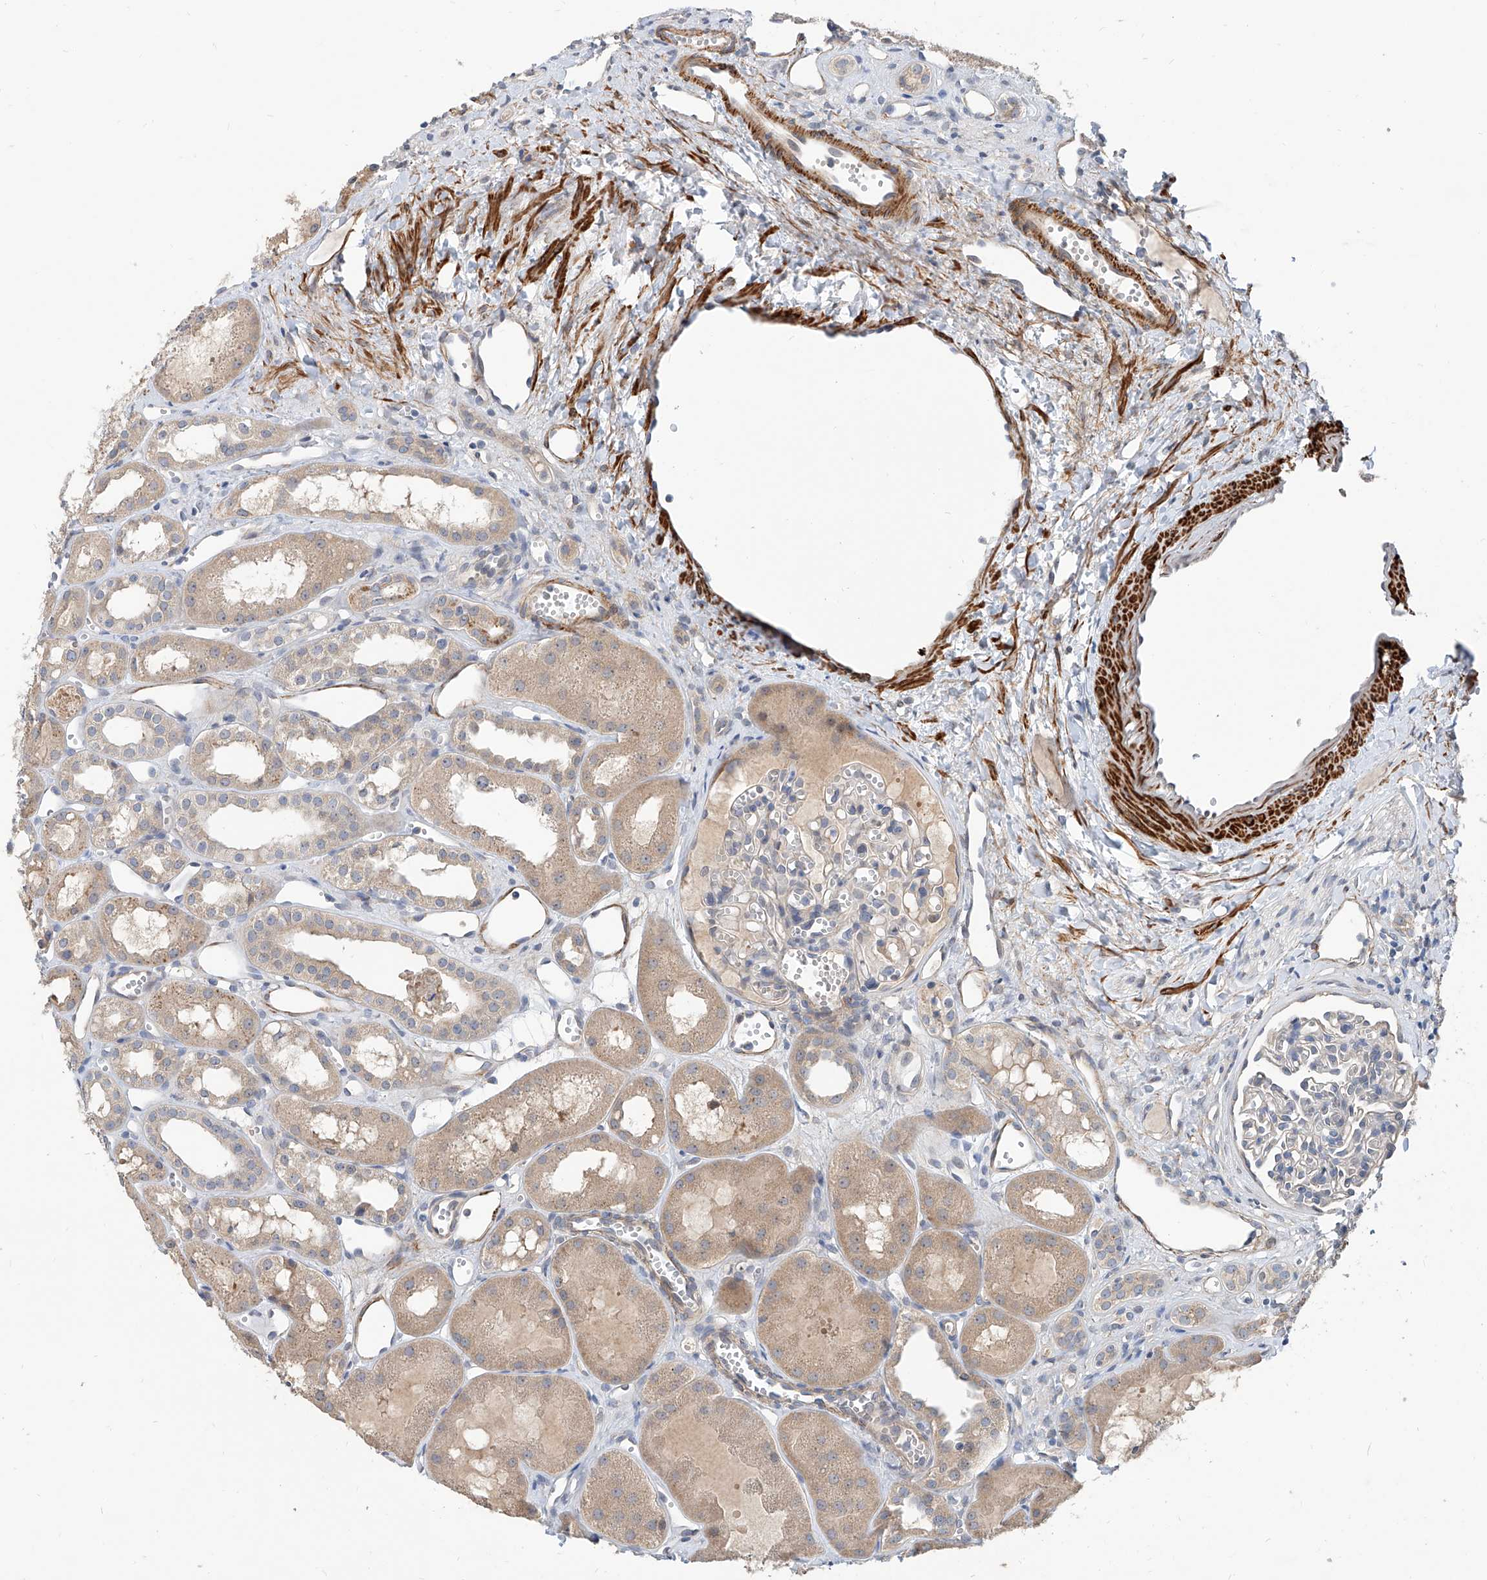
{"staining": {"intensity": "weak", "quantity": "<25%", "location": "cytoplasmic/membranous"}, "tissue": "kidney", "cell_type": "Cells in glomeruli", "image_type": "normal", "snomed": [{"axis": "morphology", "description": "Normal tissue, NOS"}, {"axis": "topography", "description": "Kidney"}], "caption": "Immunohistochemical staining of benign human kidney reveals no significant expression in cells in glomeruli.", "gene": "MAGEE2", "patient": {"sex": "male", "age": 16}}